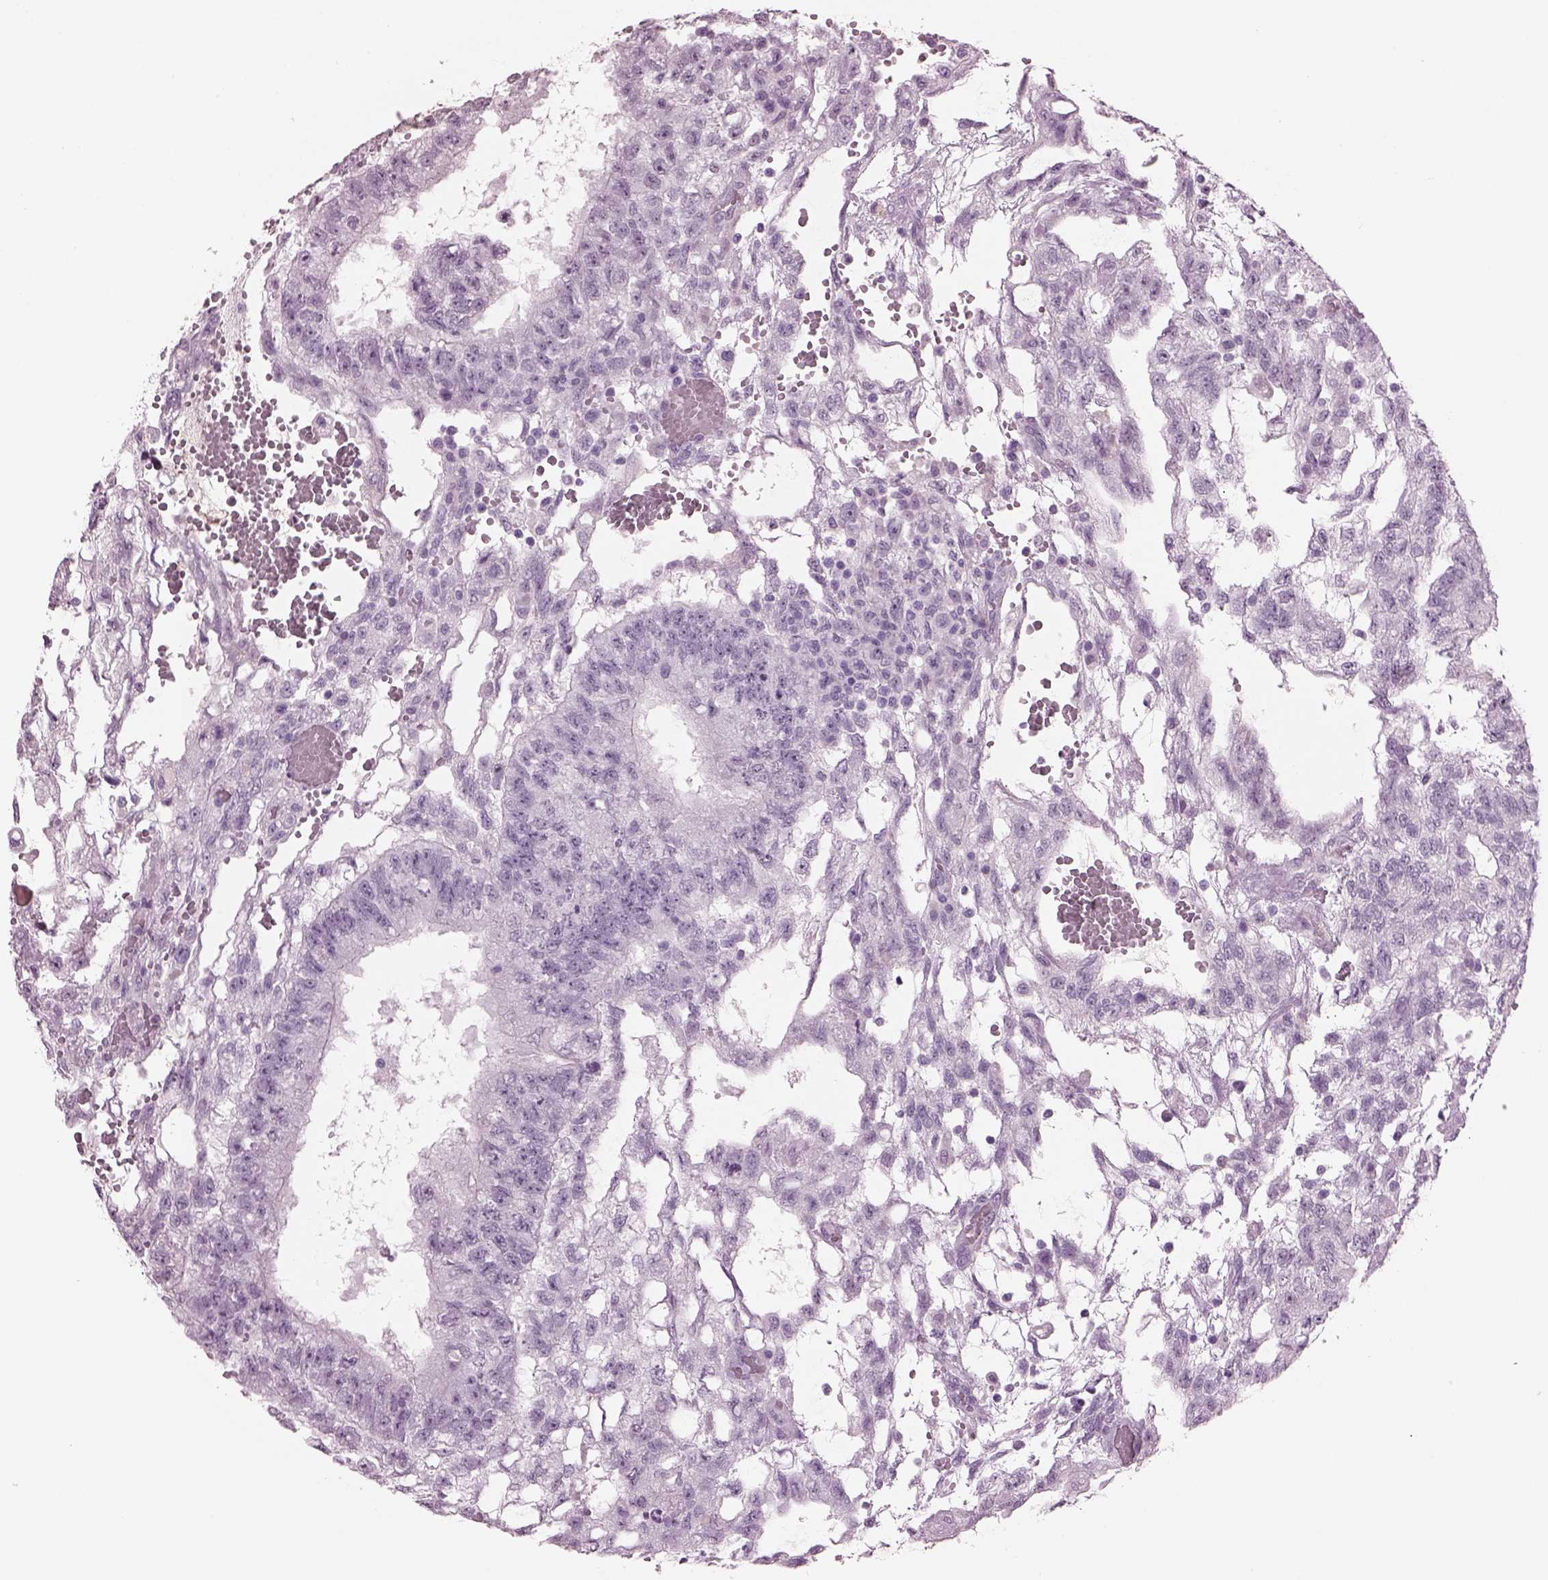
{"staining": {"intensity": "negative", "quantity": "none", "location": "none"}, "tissue": "testis cancer", "cell_type": "Tumor cells", "image_type": "cancer", "snomed": [{"axis": "morphology", "description": "Carcinoma, Embryonal, NOS"}, {"axis": "topography", "description": "Testis"}], "caption": "Human testis cancer stained for a protein using immunohistochemistry (IHC) exhibits no expression in tumor cells.", "gene": "CYLC1", "patient": {"sex": "male", "age": 32}}